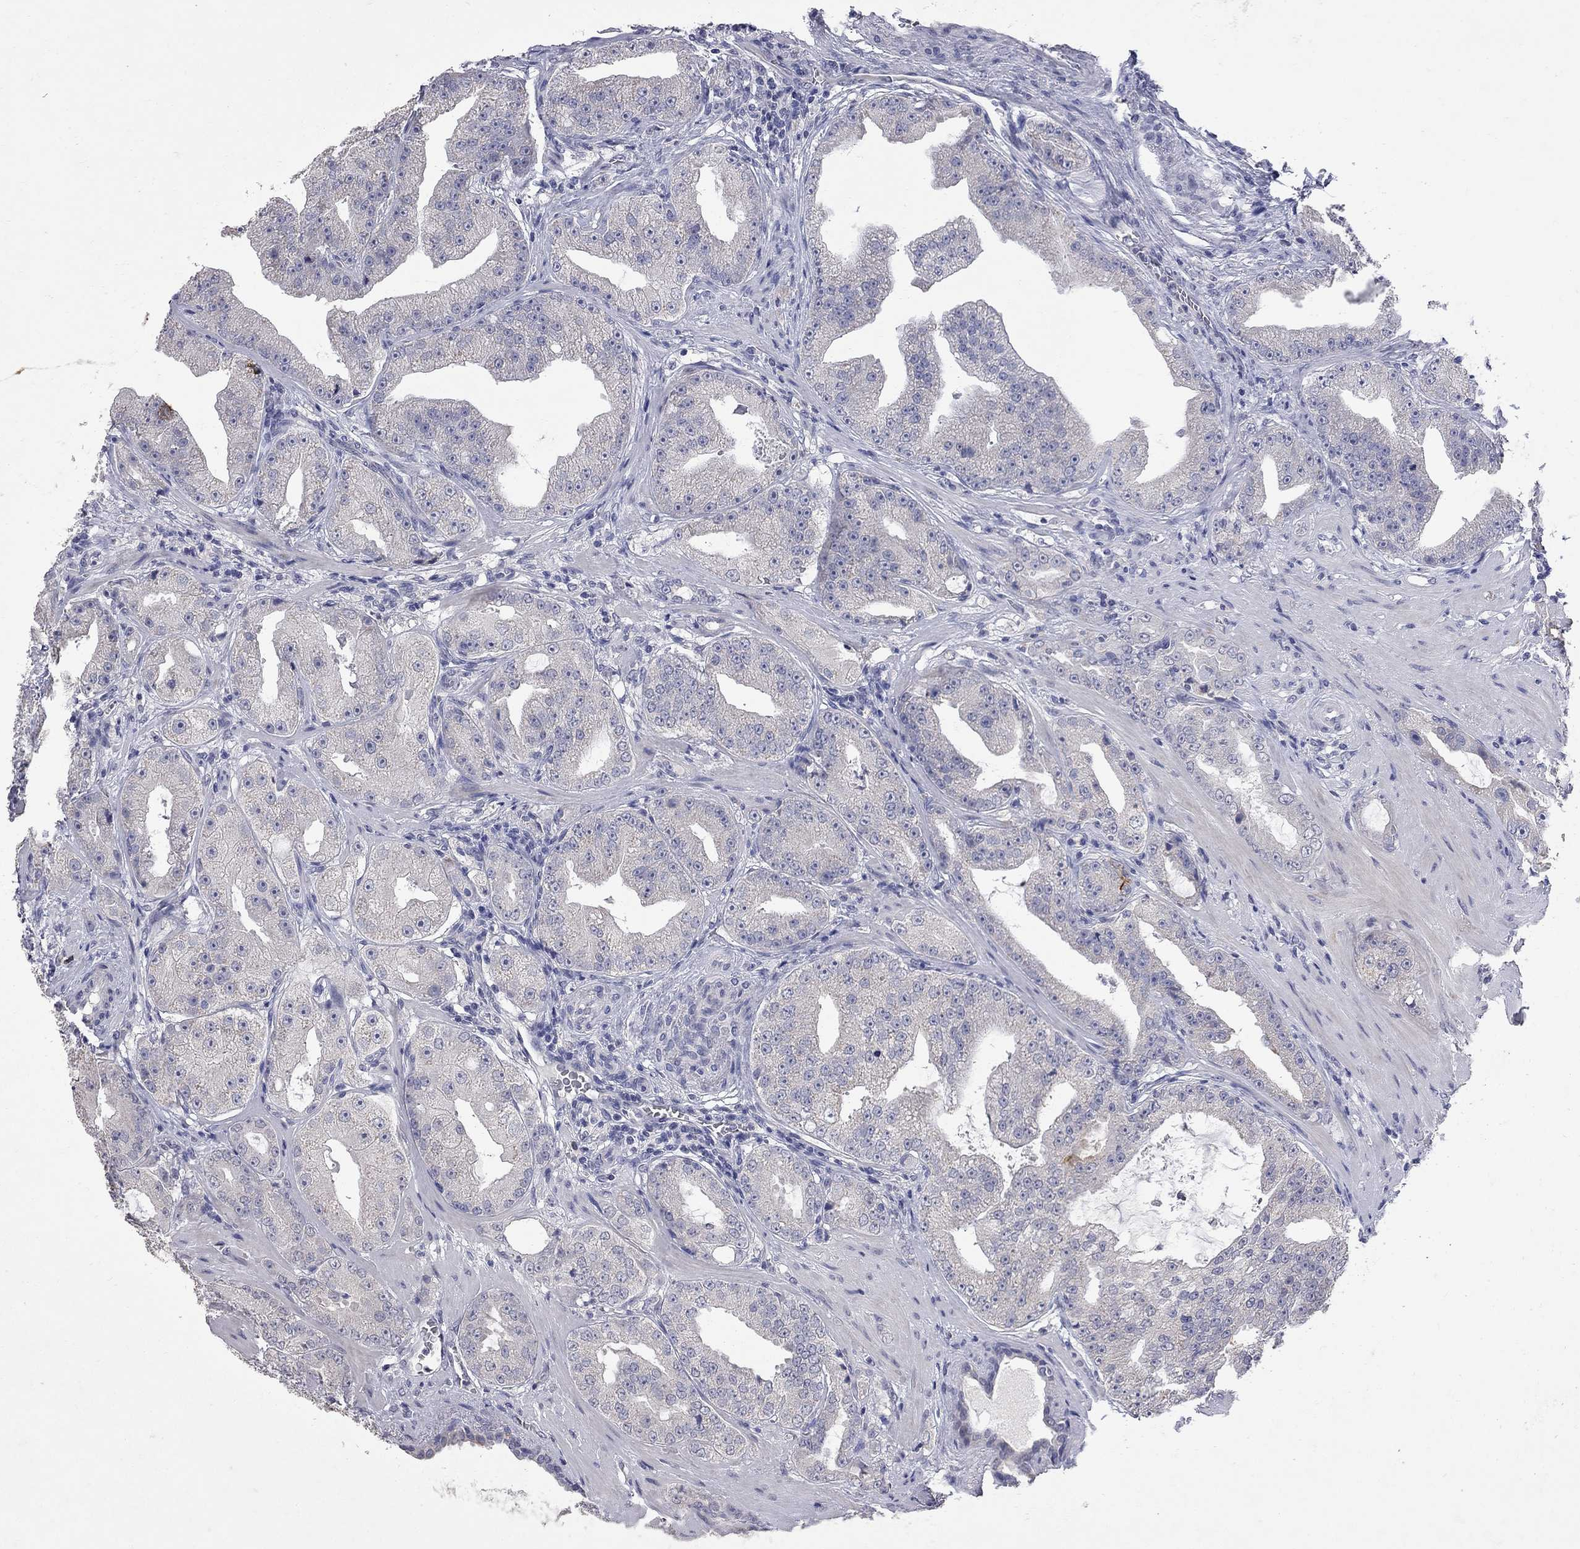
{"staining": {"intensity": "negative", "quantity": "none", "location": "none"}, "tissue": "prostate cancer", "cell_type": "Tumor cells", "image_type": "cancer", "snomed": [{"axis": "morphology", "description": "Adenocarcinoma, Low grade"}, {"axis": "topography", "description": "Prostate"}], "caption": "Adenocarcinoma (low-grade) (prostate) stained for a protein using IHC displays no positivity tumor cells.", "gene": "NOS2", "patient": {"sex": "male", "age": 62}}